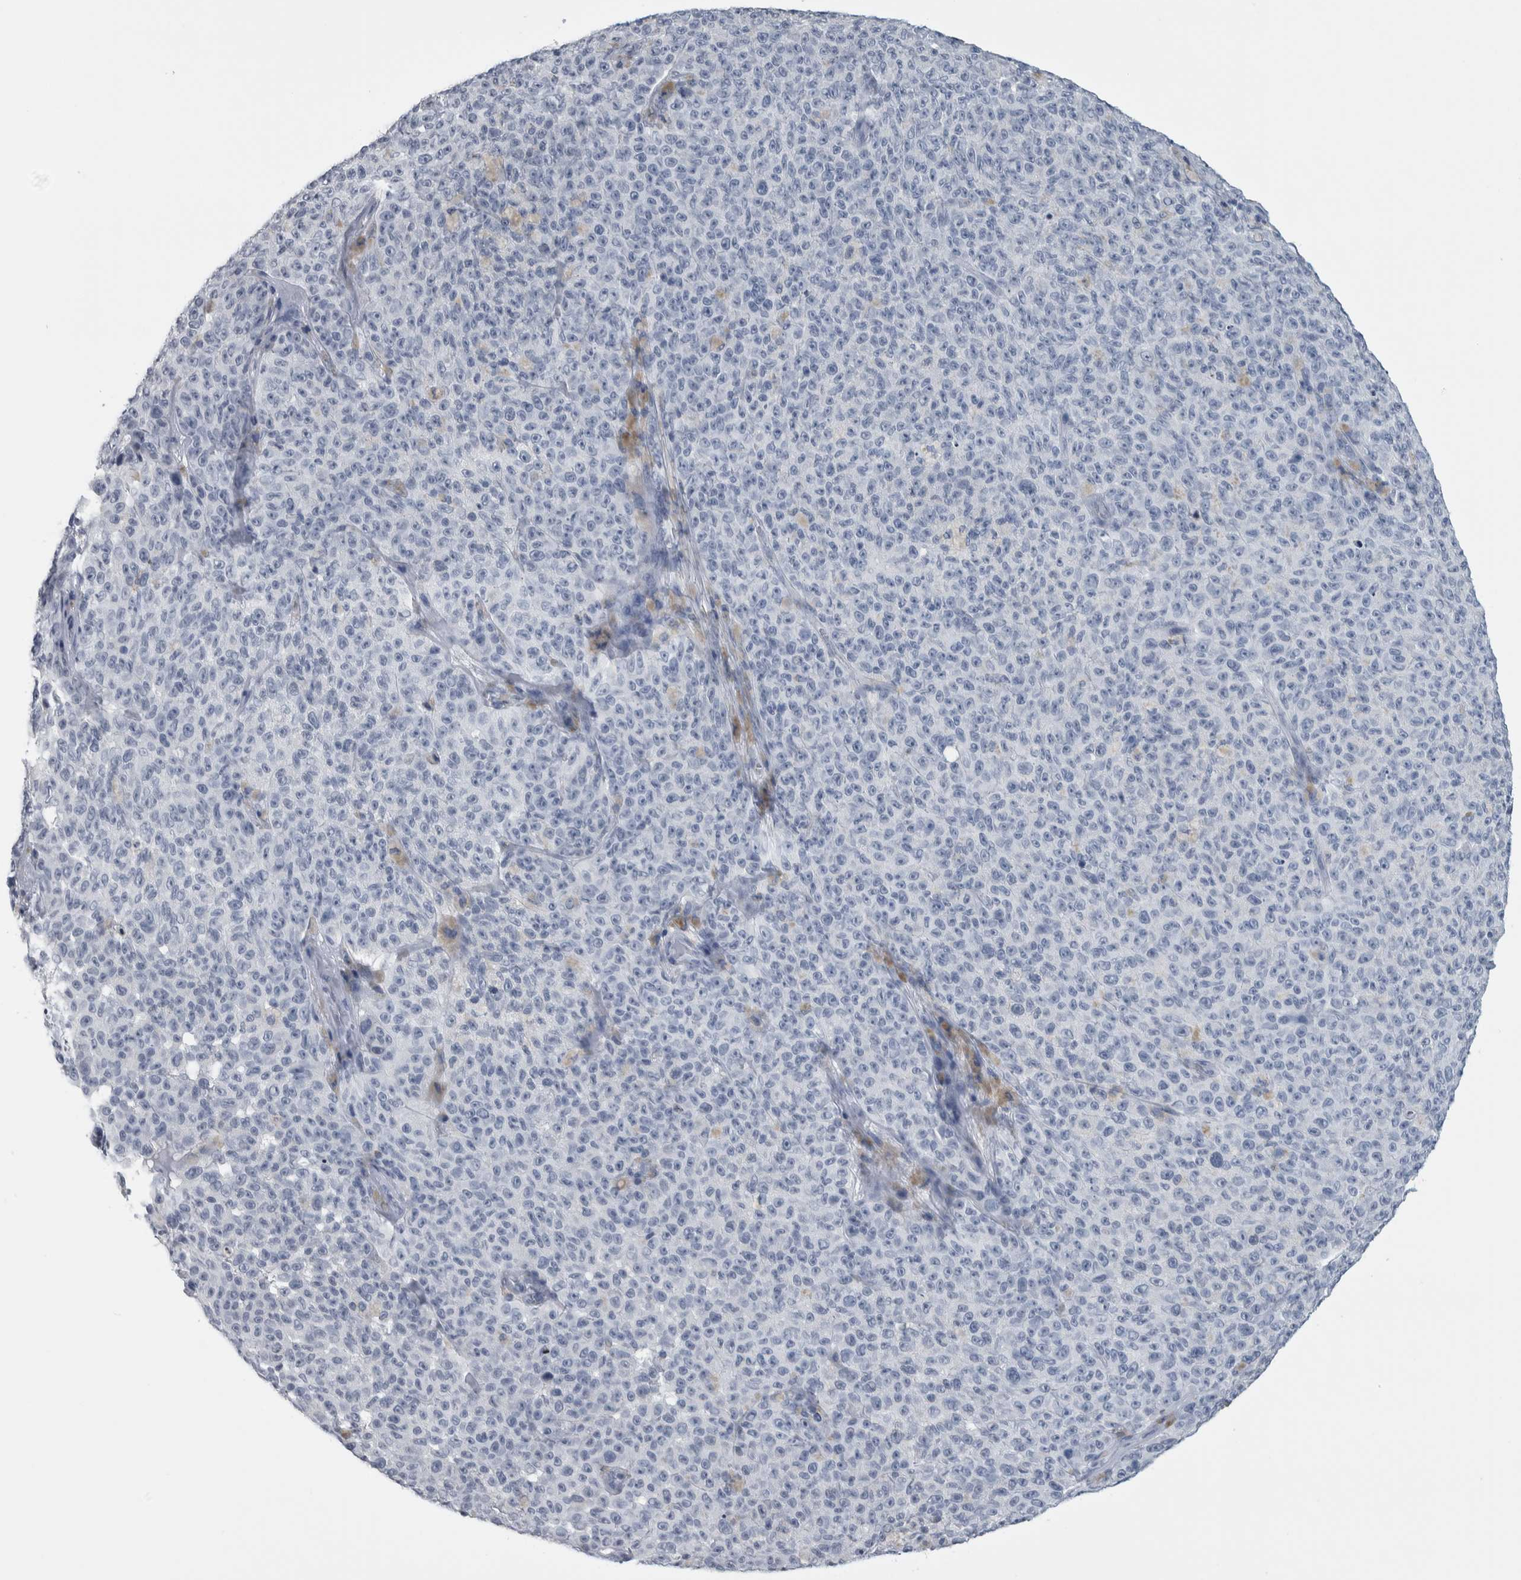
{"staining": {"intensity": "negative", "quantity": "none", "location": "none"}, "tissue": "melanoma", "cell_type": "Tumor cells", "image_type": "cancer", "snomed": [{"axis": "morphology", "description": "Malignant melanoma, NOS"}, {"axis": "topography", "description": "Skin"}], "caption": "Immunohistochemical staining of human melanoma reveals no significant positivity in tumor cells.", "gene": "CDH17", "patient": {"sex": "female", "age": 82}}